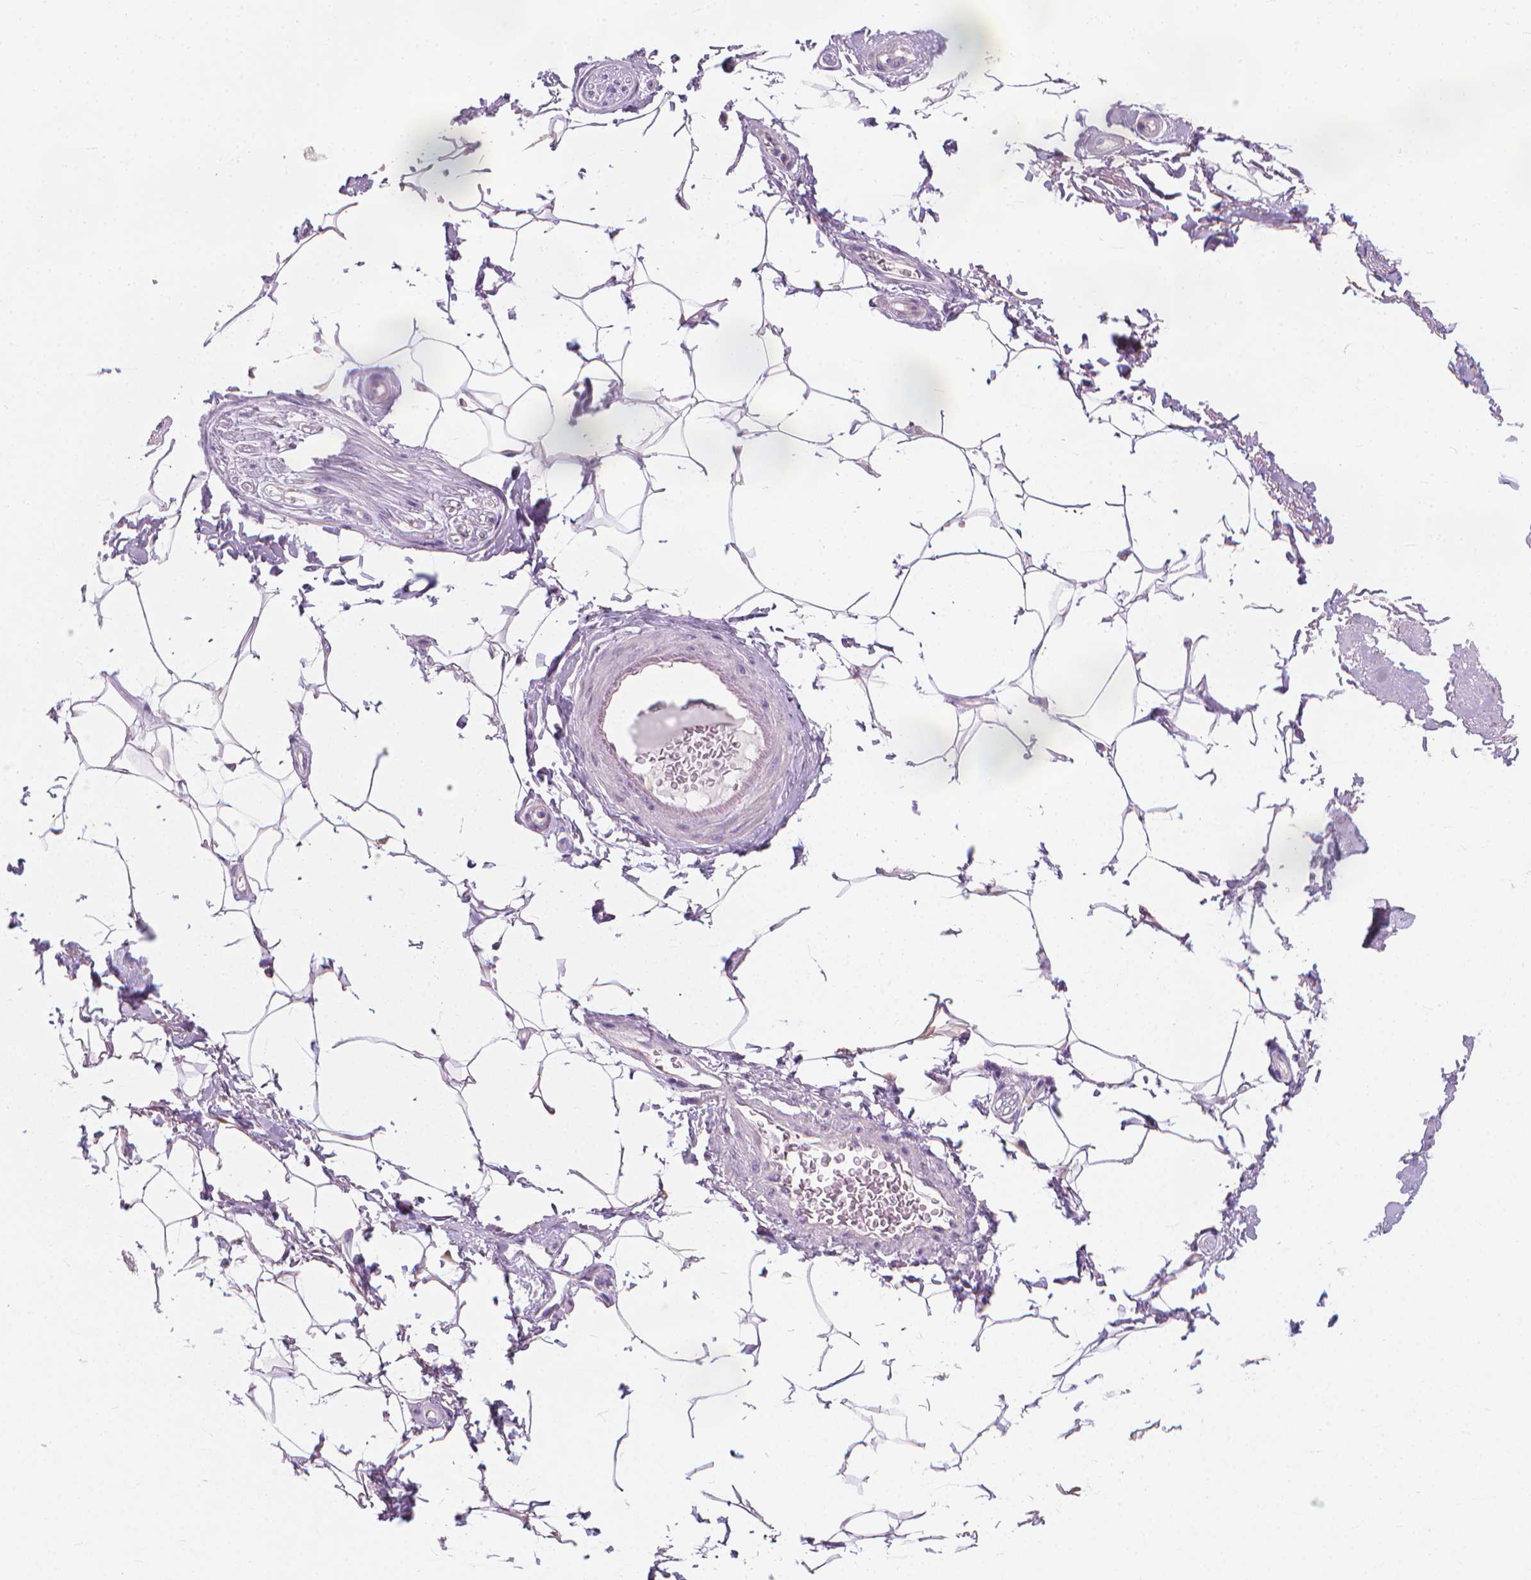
{"staining": {"intensity": "negative", "quantity": "none", "location": "none"}, "tissue": "adipose tissue", "cell_type": "Adipocytes", "image_type": "normal", "snomed": [{"axis": "morphology", "description": "Normal tissue, NOS"}, {"axis": "topography", "description": "Peripheral nerve tissue"}], "caption": "The micrograph reveals no significant staining in adipocytes of adipose tissue. (Stains: DAB immunohistochemistry with hematoxylin counter stain, Microscopy: brightfield microscopy at high magnification).", "gene": "GPRC5A", "patient": {"sex": "male", "age": 51}}